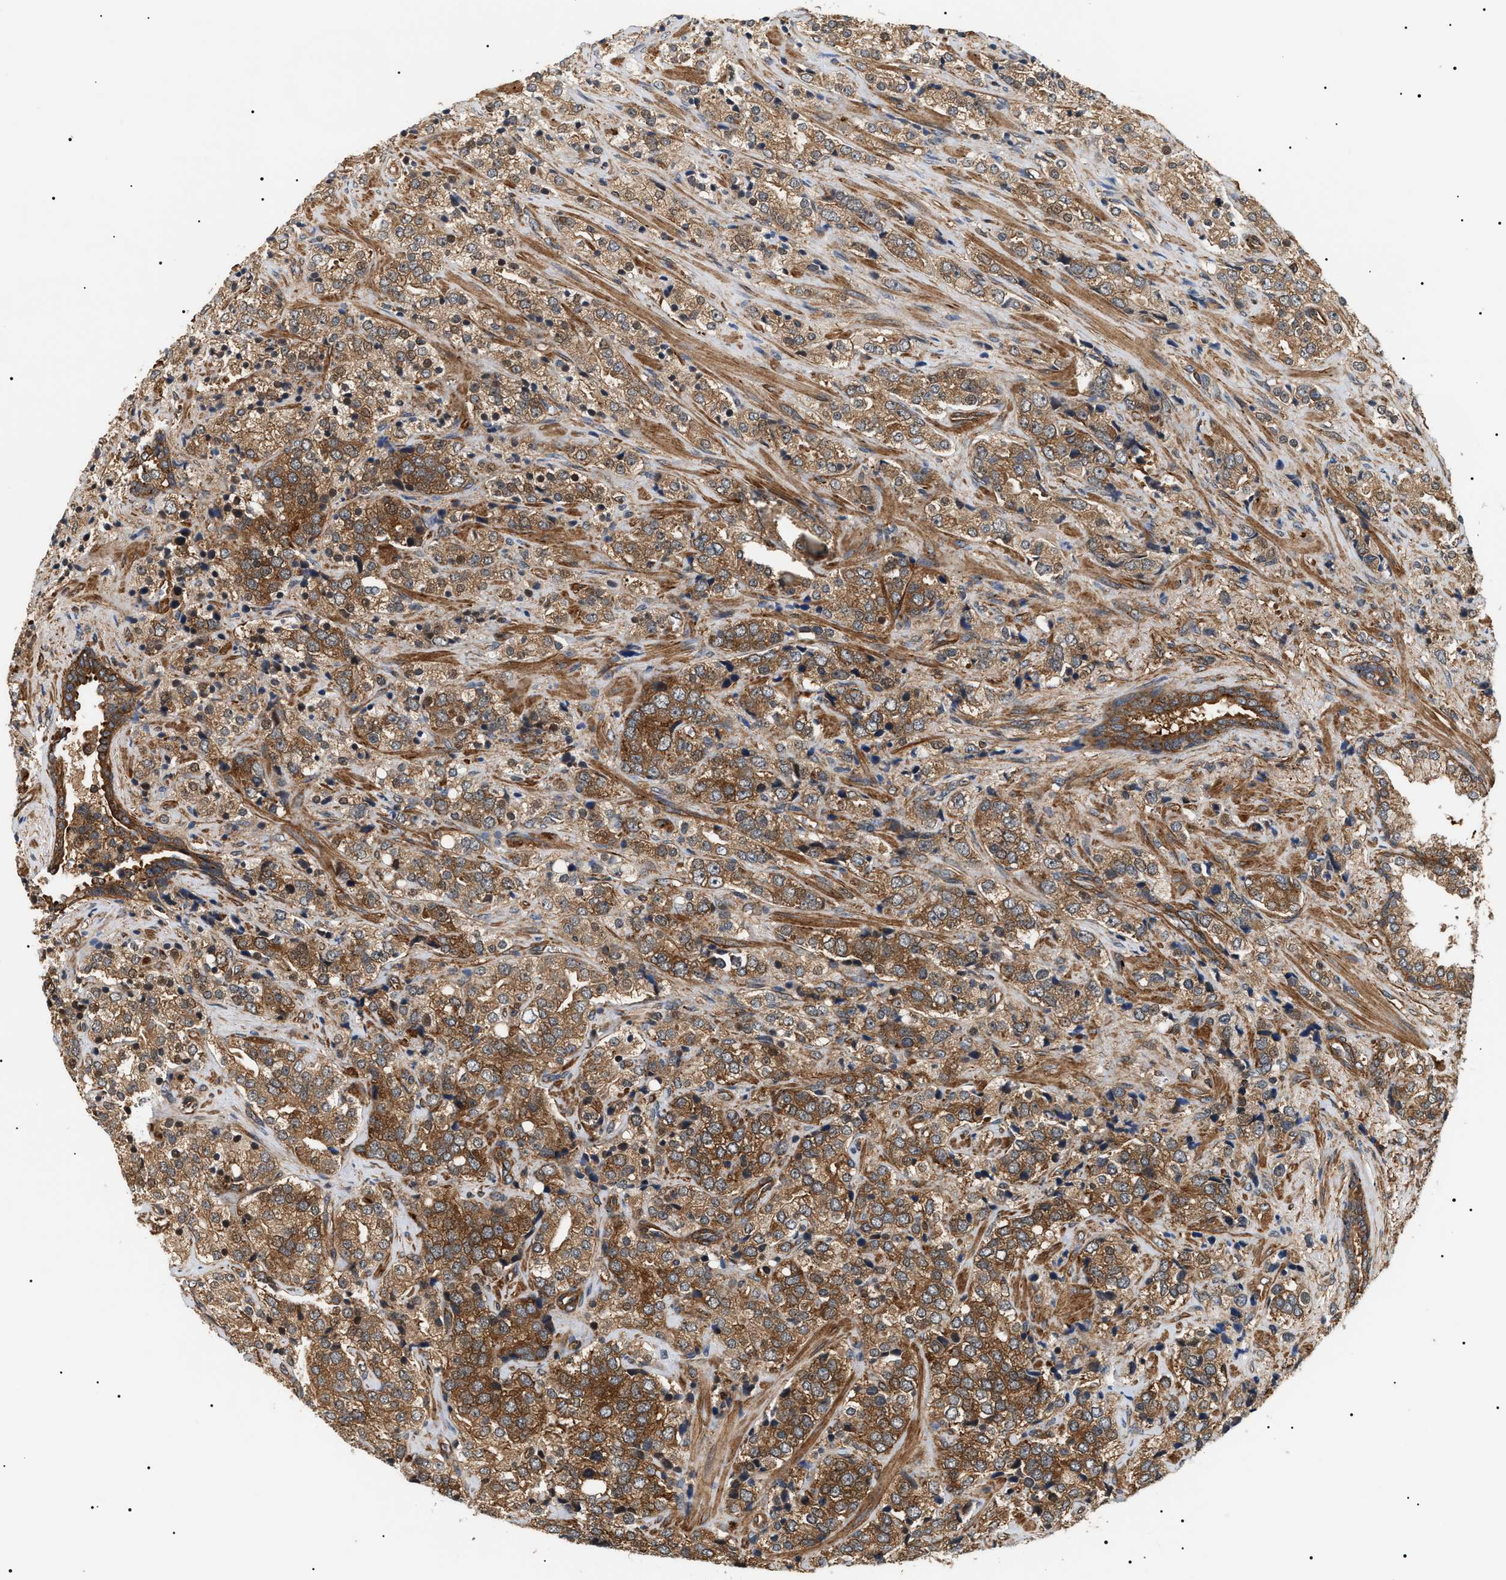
{"staining": {"intensity": "moderate", "quantity": ">75%", "location": "cytoplasmic/membranous"}, "tissue": "prostate cancer", "cell_type": "Tumor cells", "image_type": "cancer", "snomed": [{"axis": "morphology", "description": "Adenocarcinoma, High grade"}, {"axis": "topography", "description": "Prostate"}], "caption": "Brown immunohistochemical staining in prostate cancer (high-grade adenocarcinoma) demonstrates moderate cytoplasmic/membranous staining in about >75% of tumor cells.", "gene": "SH3GLB2", "patient": {"sex": "male", "age": 71}}